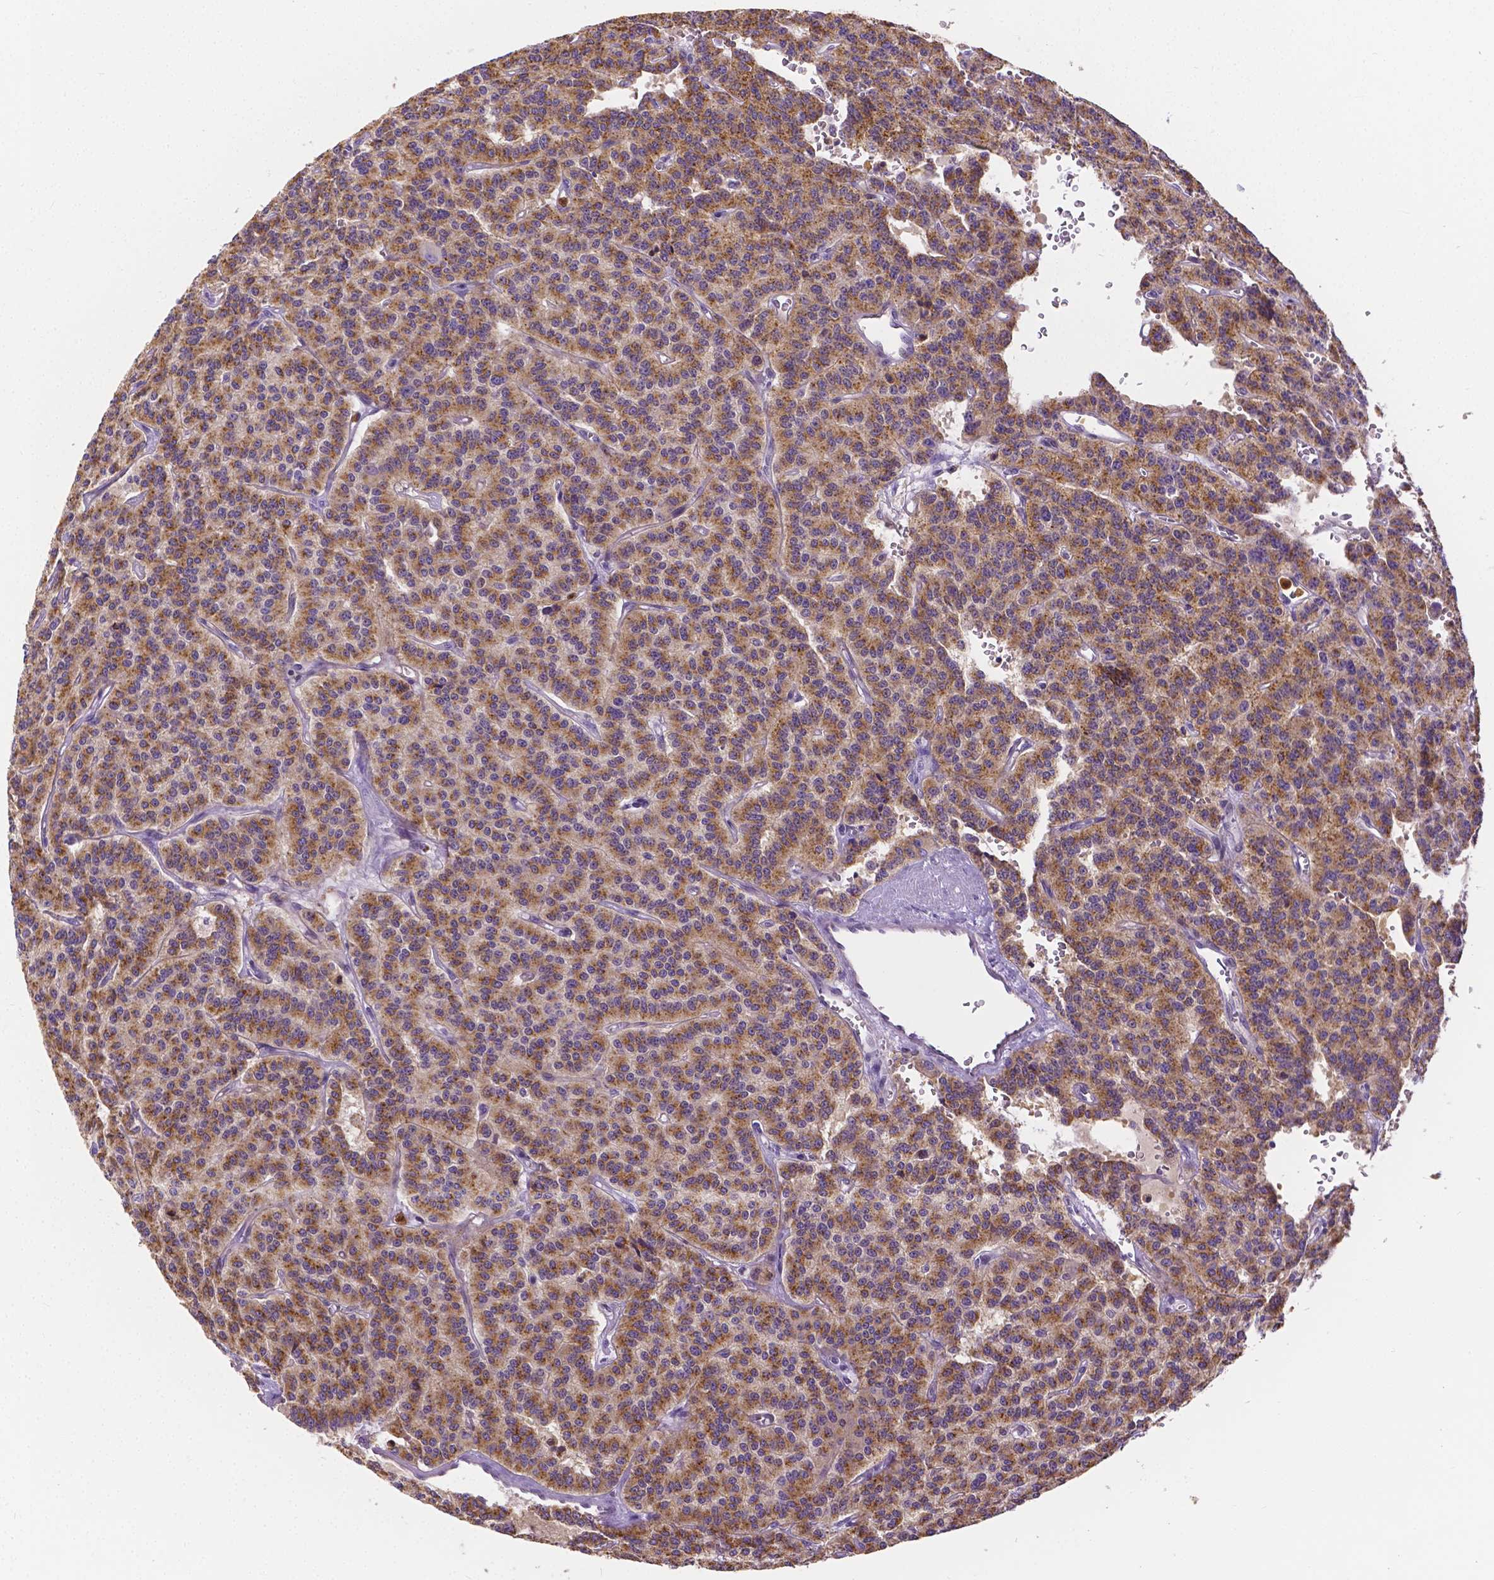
{"staining": {"intensity": "moderate", "quantity": ">75%", "location": "cytoplasmic/membranous"}, "tissue": "carcinoid", "cell_type": "Tumor cells", "image_type": "cancer", "snomed": [{"axis": "morphology", "description": "Carcinoid, malignant, NOS"}, {"axis": "topography", "description": "Lung"}], "caption": "The histopathology image exhibits immunohistochemical staining of carcinoid. There is moderate cytoplasmic/membranous expression is present in approximately >75% of tumor cells.", "gene": "ZNRD2", "patient": {"sex": "female", "age": 71}}